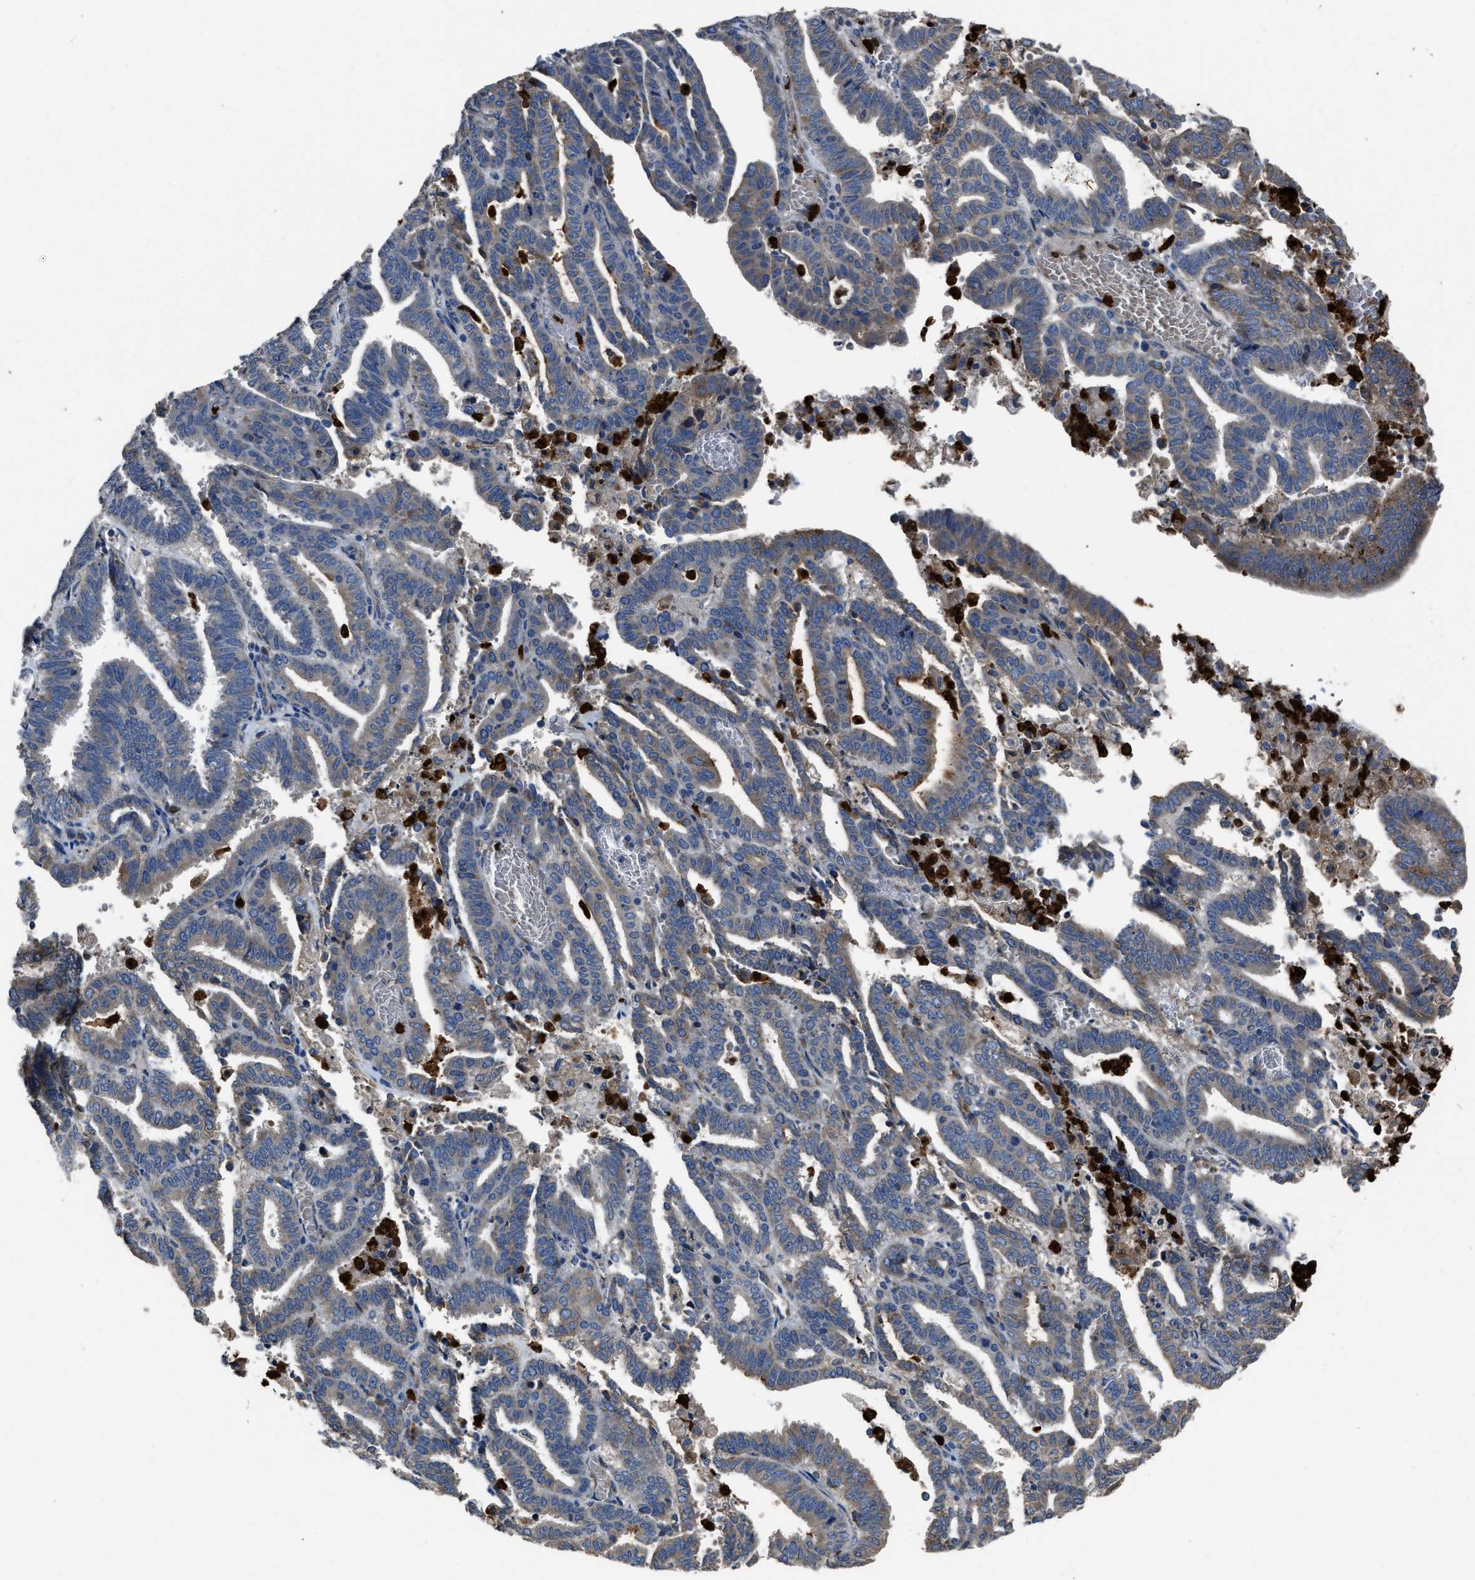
{"staining": {"intensity": "weak", "quantity": "25%-75%", "location": "cytoplasmic/membranous"}, "tissue": "endometrial cancer", "cell_type": "Tumor cells", "image_type": "cancer", "snomed": [{"axis": "morphology", "description": "Adenocarcinoma, NOS"}, {"axis": "topography", "description": "Uterus"}], "caption": "There is low levels of weak cytoplasmic/membranous positivity in tumor cells of endometrial adenocarcinoma, as demonstrated by immunohistochemical staining (brown color).", "gene": "ANGPT1", "patient": {"sex": "female", "age": 83}}